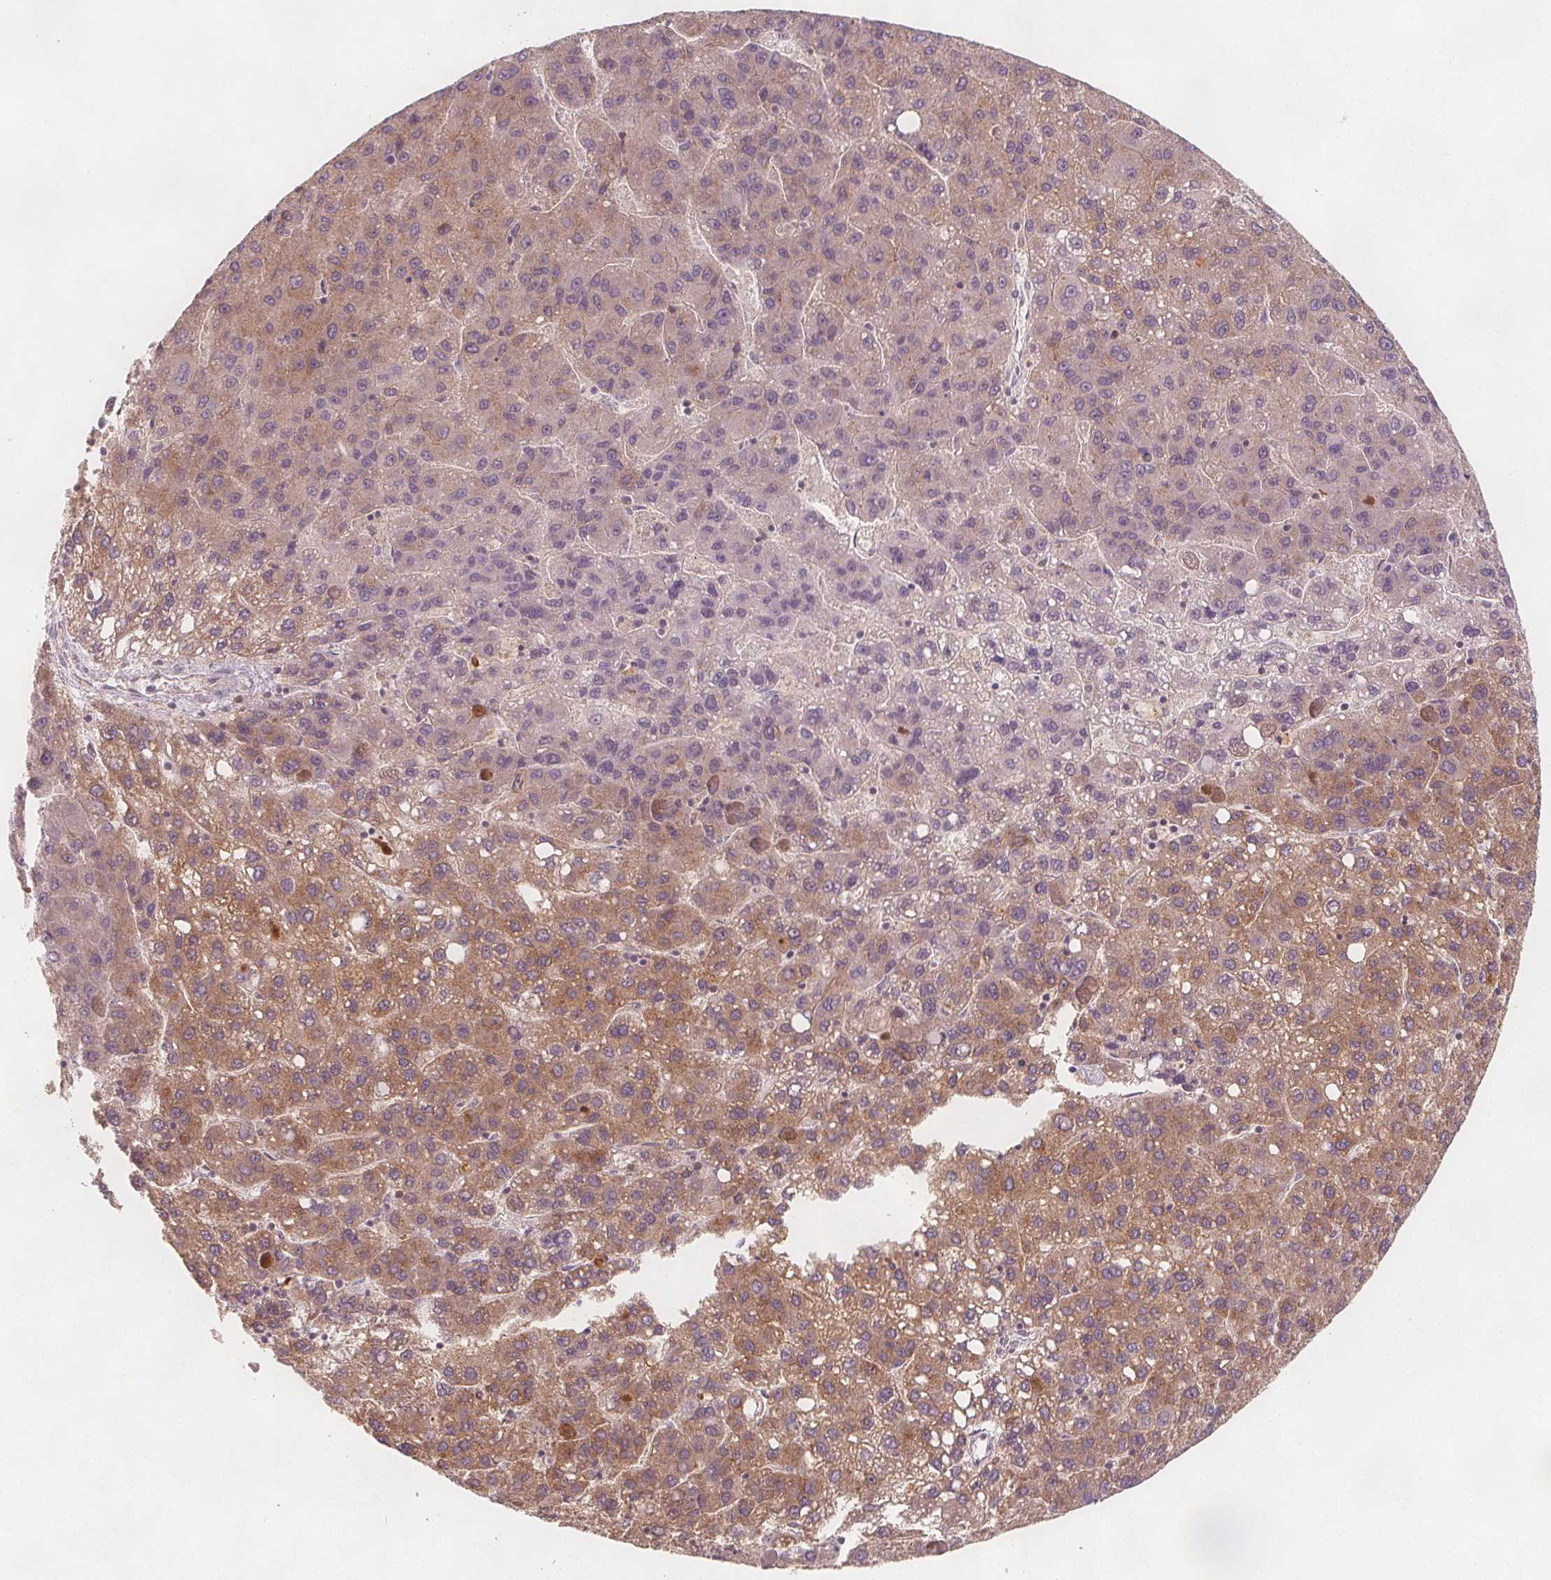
{"staining": {"intensity": "moderate", "quantity": "25%-75%", "location": "cytoplasmic/membranous"}, "tissue": "liver cancer", "cell_type": "Tumor cells", "image_type": "cancer", "snomed": [{"axis": "morphology", "description": "Carcinoma, Hepatocellular, NOS"}, {"axis": "topography", "description": "Liver"}], "caption": "The photomicrograph exhibits staining of hepatocellular carcinoma (liver), revealing moderate cytoplasmic/membranous protein staining (brown color) within tumor cells.", "gene": "NCSTN", "patient": {"sex": "female", "age": 82}}